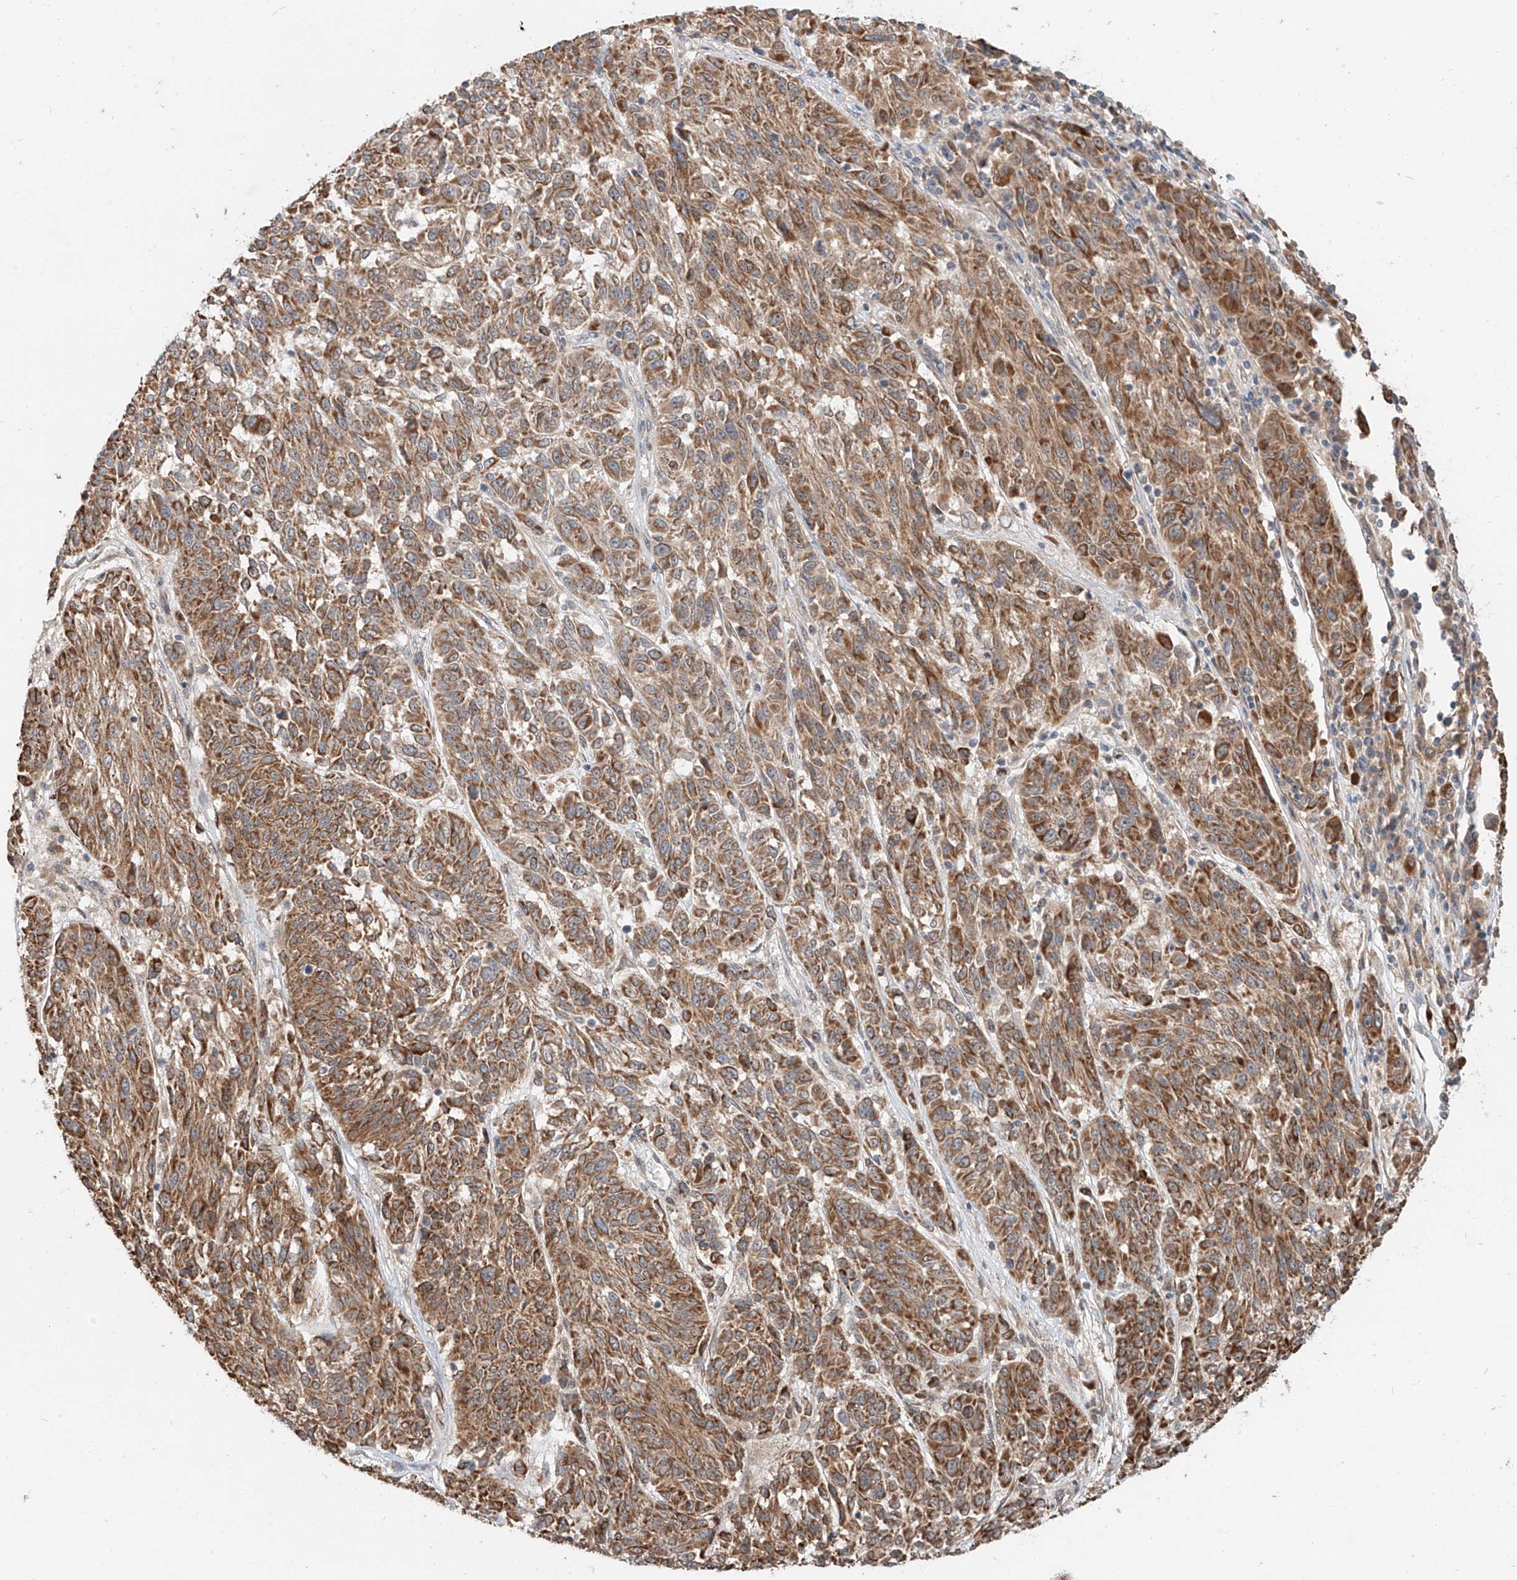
{"staining": {"intensity": "strong", "quantity": ">75%", "location": "cytoplasmic/membranous"}, "tissue": "melanoma", "cell_type": "Tumor cells", "image_type": "cancer", "snomed": [{"axis": "morphology", "description": "Malignant melanoma, NOS"}, {"axis": "topography", "description": "Skin"}], "caption": "Immunohistochemical staining of malignant melanoma exhibits high levels of strong cytoplasmic/membranous staining in about >75% of tumor cells.", "gene": "STX19", "patient": {"sex": "male", "age": 53}}